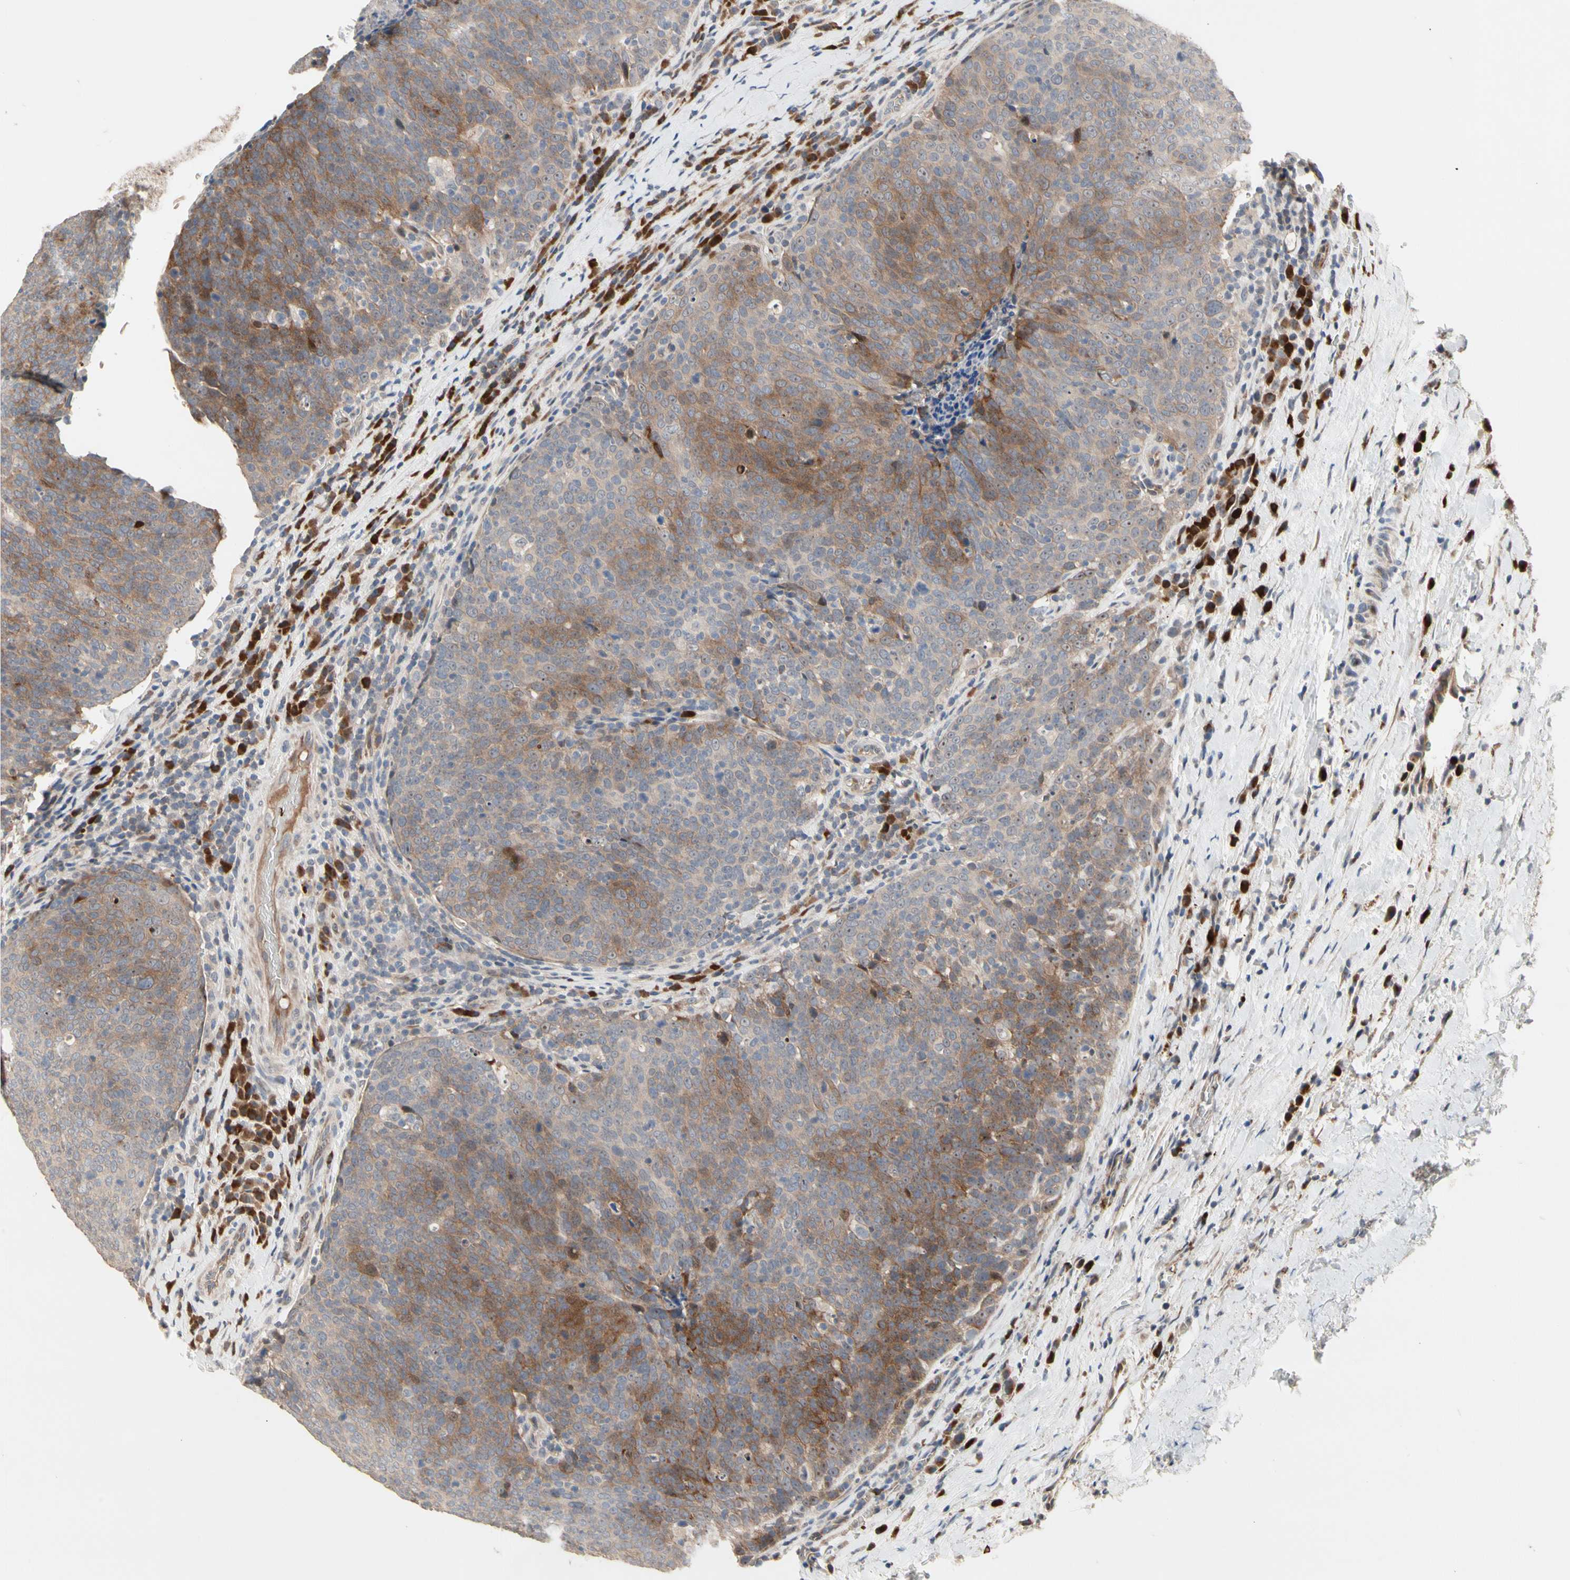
{"staining": {"intensity": "moderate", "quantity": "25%-75%", "location": "cytoplasmic/membranous"}, "tissue": "head and neck cancer", "cell_type": "Tumor cells", "image_type": "cancer", "snomed": [{"axis": "morphology", "description": "Squamous cell carcinoma, NOS"}, {"axis": "morphology", "description": "Squamous cell carcinoma, metastatic, NOS"}, {"axis": "topography", "description": "Lymph node"}, {"axis": "topography", "description": "Head-Neck"}], "caption": "Moderate cytoplasmic/membranous expression for a protein is identified in approximately 25%-75% of tumor cells of head and neck cancer (squamous cell carcinoma) using immunohistochemistry.", "gene": "HMGCR", "patient": {"sex": "male", "age": 62}}